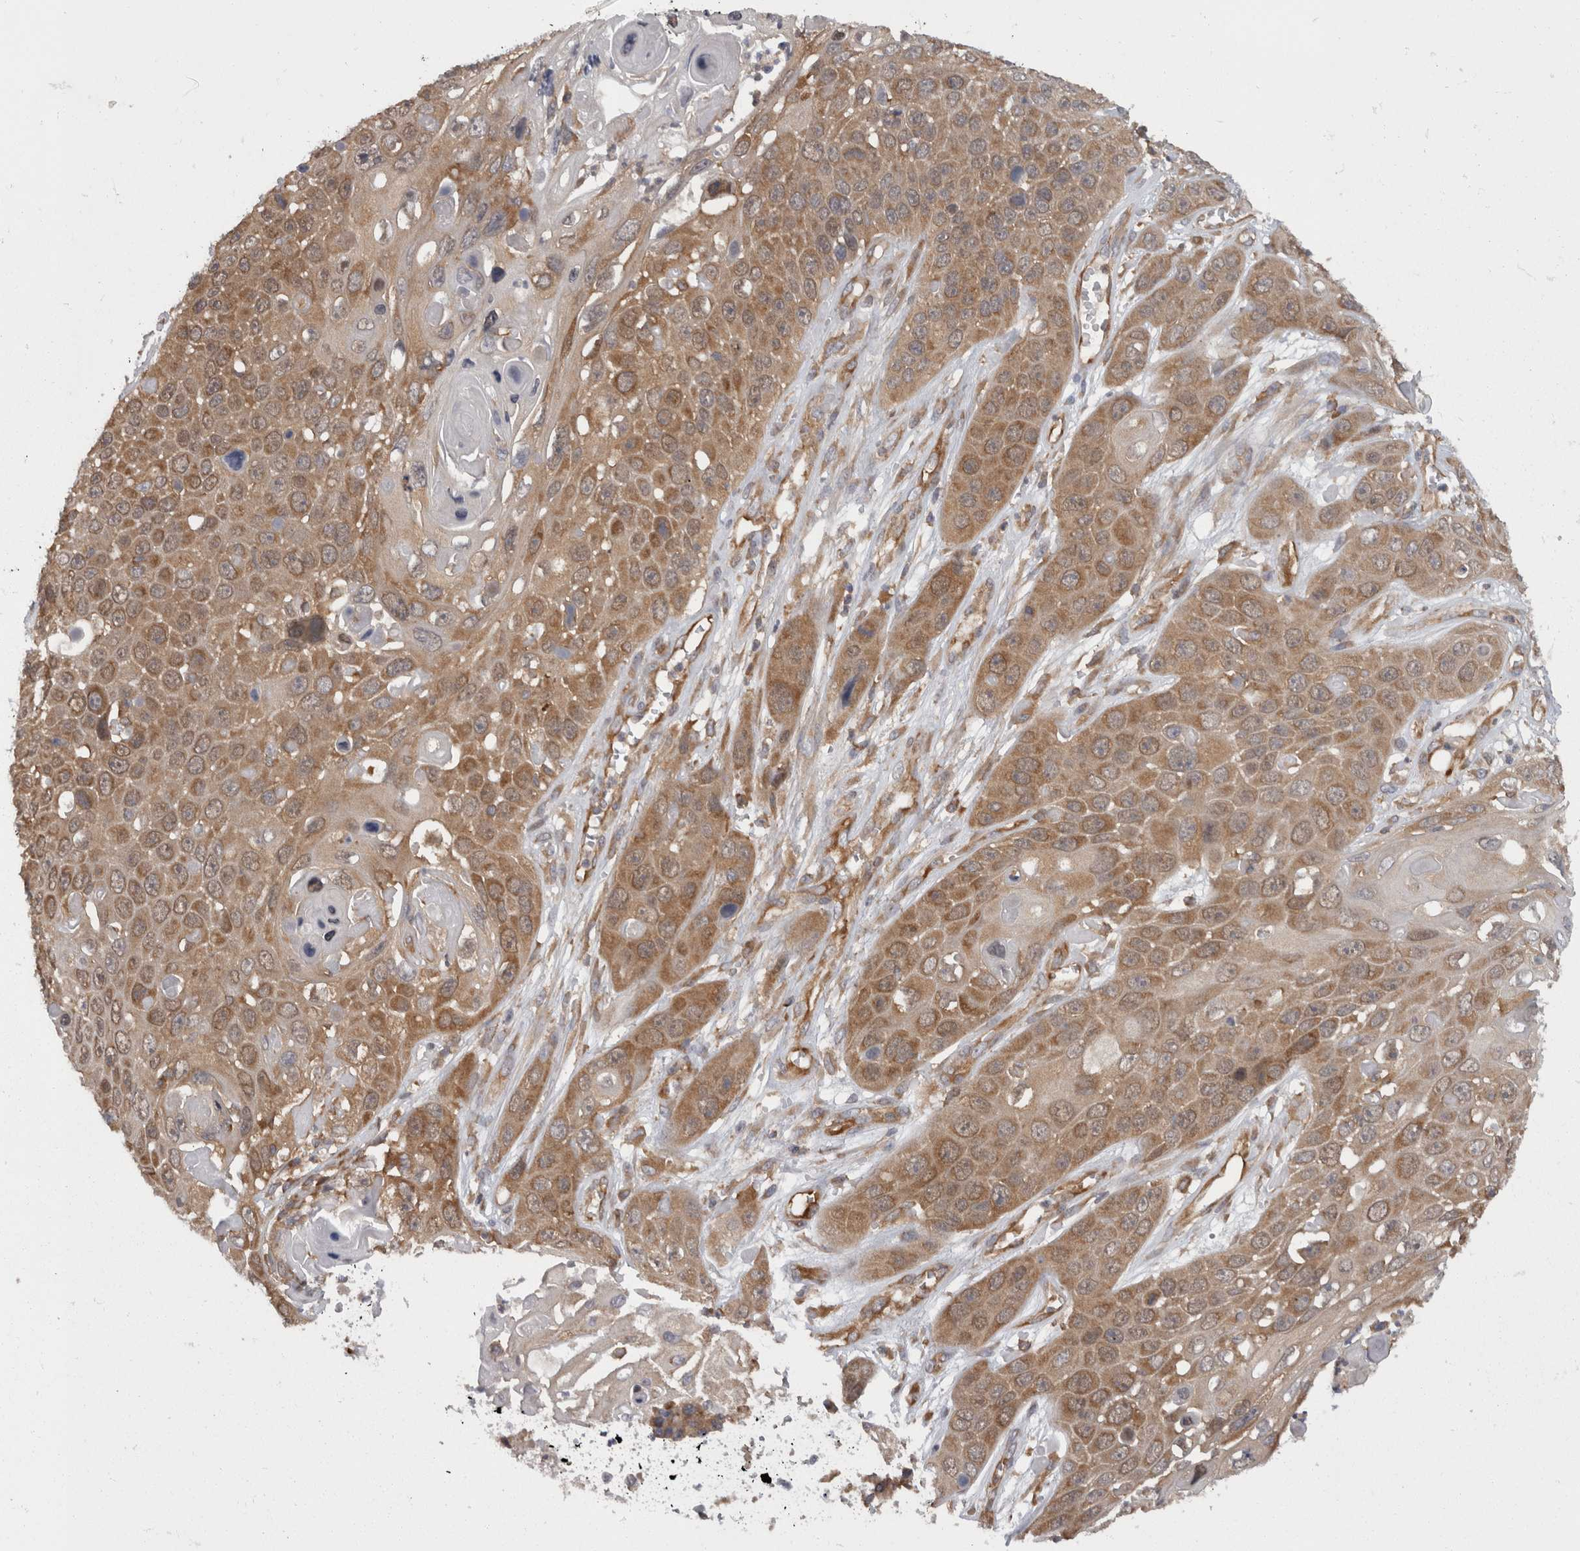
{"staining": {"intensity": "moderate", "quantity": ">75%", "location": "cytoplasmic/membranous"}, "tissue": "skin cancer", "cell_type": "Tumor cells", "image_type": "cancer", "snomed": [{"axis": "morphology", "description": "Squamous cell carcinoma, NOS"}, {"axis": "topography", "description": "Skin"}], "caption": "Protein staining of skin squamous cell carcinoma tissue displays moderate cytoplasmic/membranous positivity in approximately >75% of tumor cells.", "gene": "SMCR8", "patient": {"sex": "male", "age": 55}}